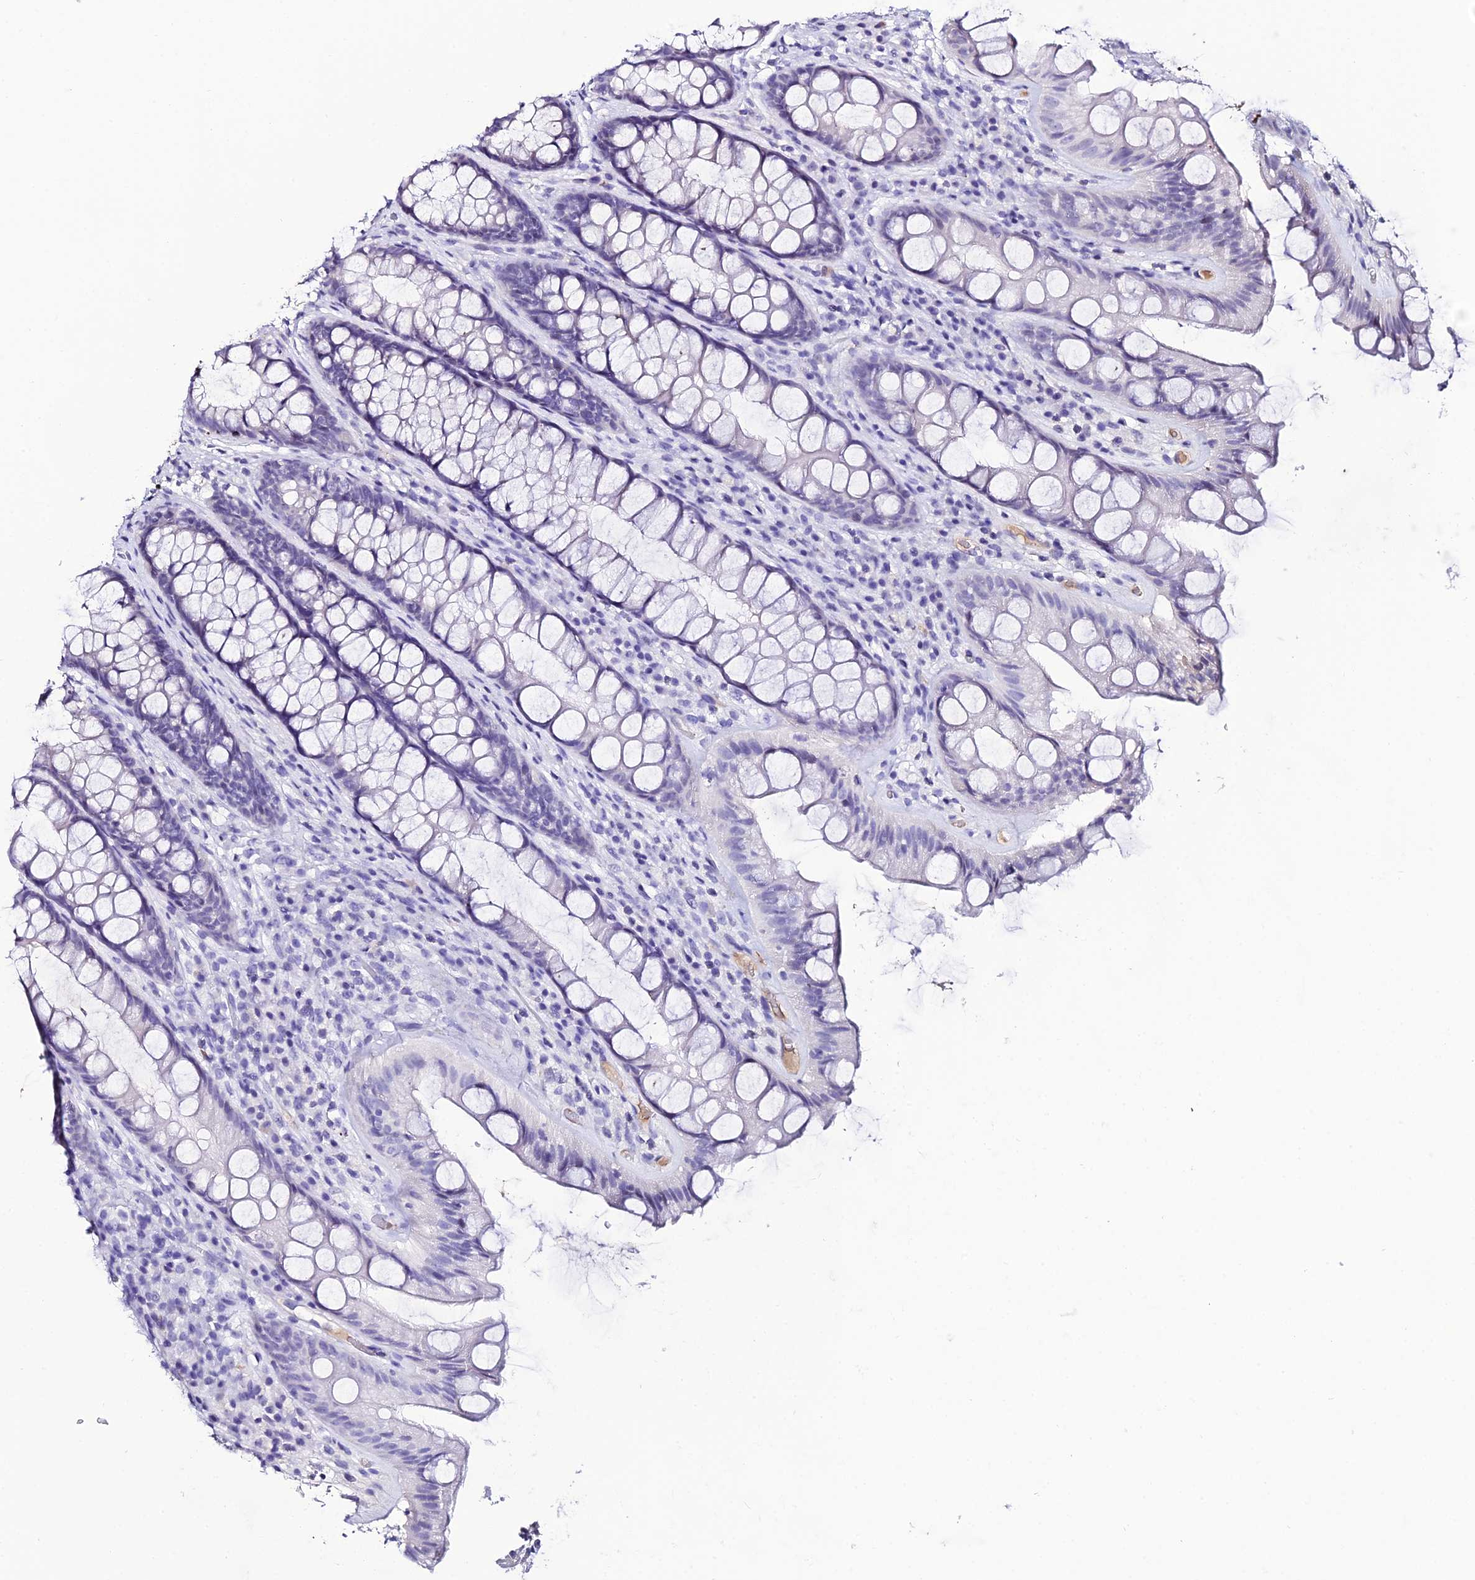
{"staining": {"intensity": "negative", "quantity": "none", "location": "none"}, "tissue": "rectum", "cell_type": "Glandular cells", "image_type": "normal", "snomed": [{"axis": "morphology", "description": "Normal tissue, NOS"}, {"axis": "topography", "description": "Rectum"}], "caption": "Immunohistochemical staining of unremarkable human rectum displays no significant expression in glandular cells. (Brightfield microscopy of DAB (3,3'-diaminobenzidine) immunohistochemistry at high magnification).", "gene": "DEFB132", "patient": {"sex": "male", "age": 74}}